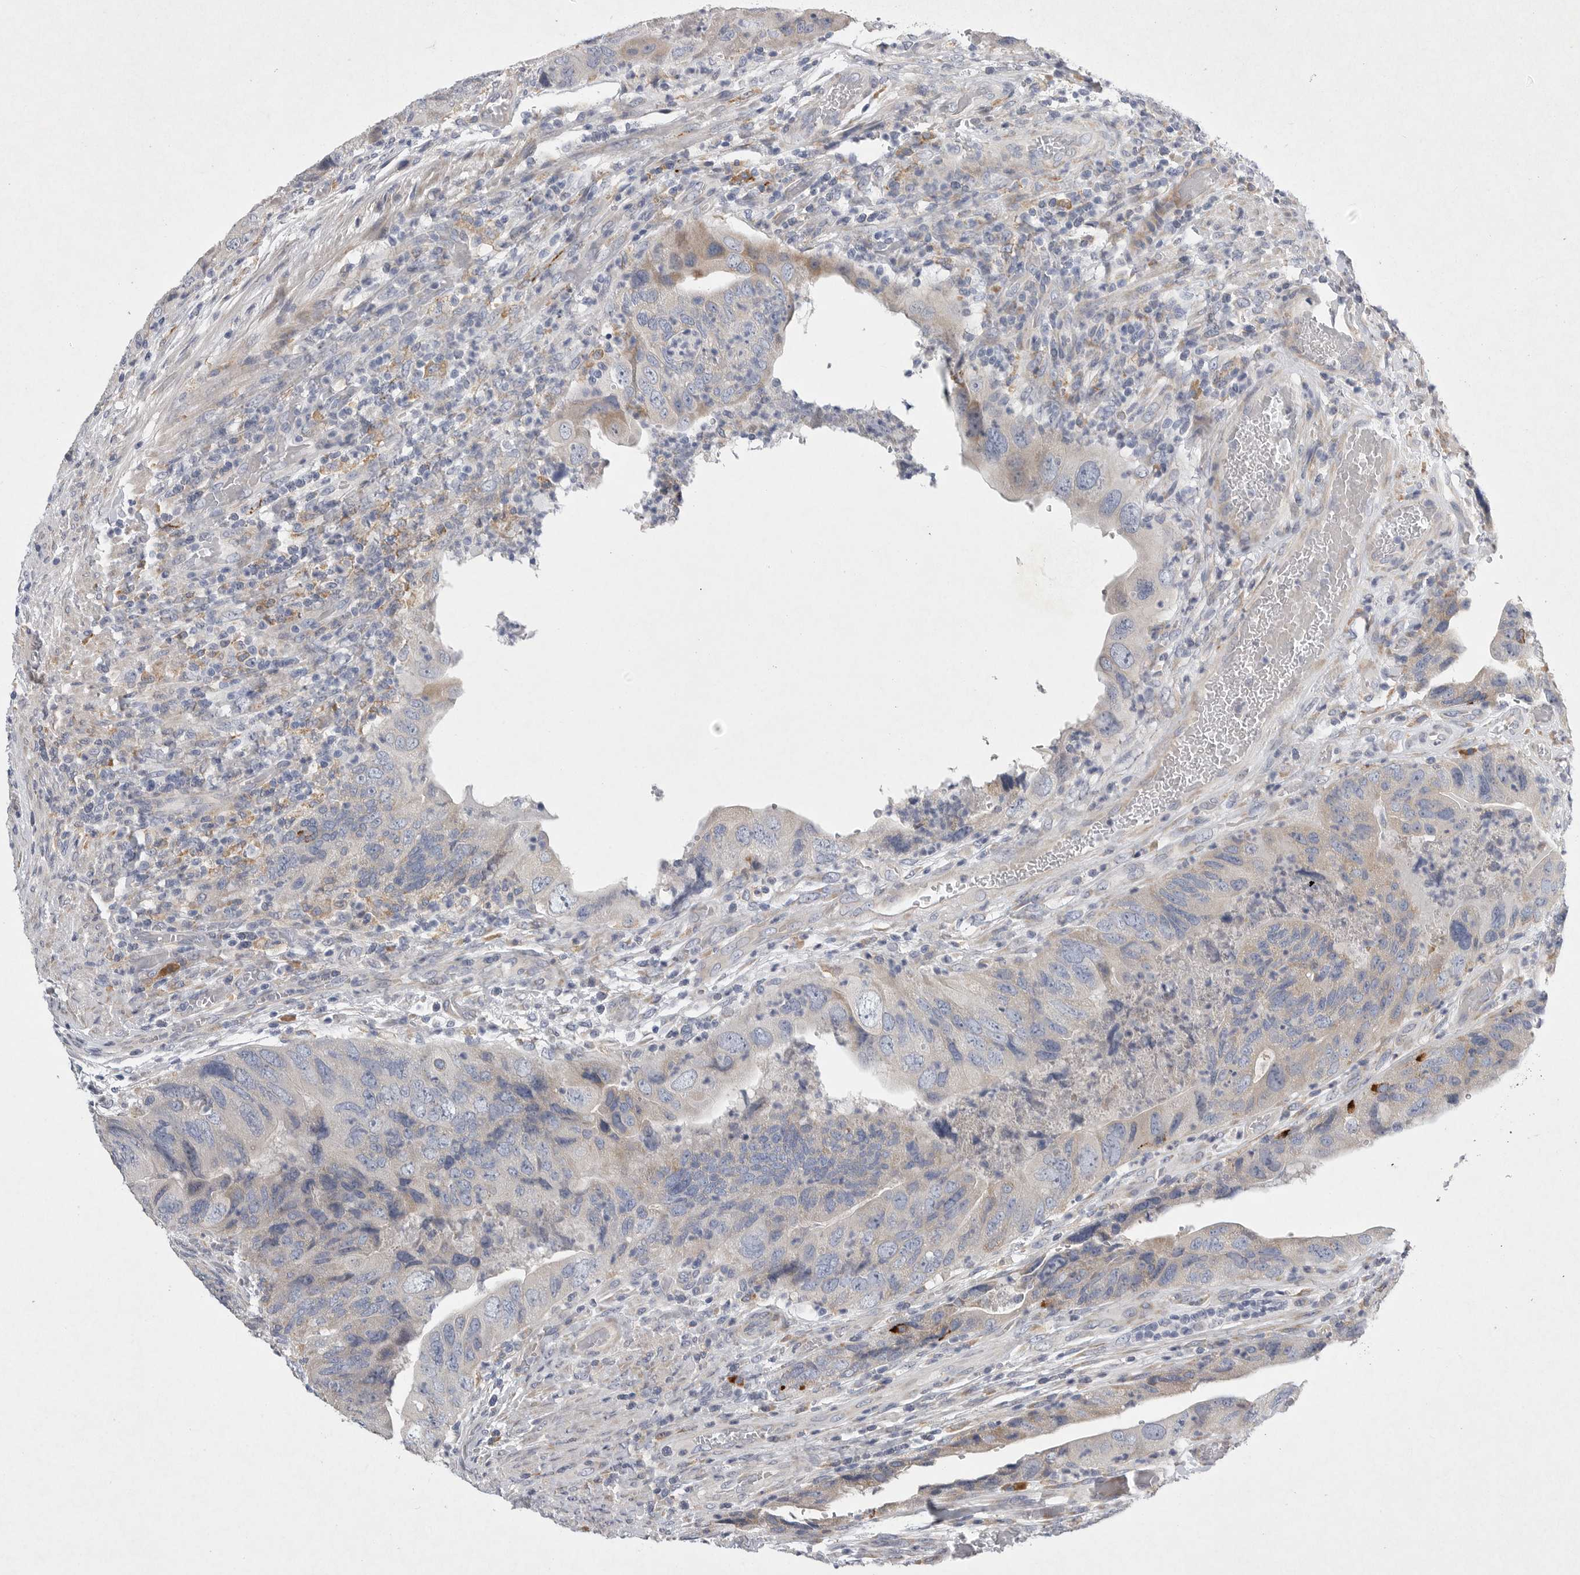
{"staining": {"intensity": "weak", "quantity": "<25%", "location": "cytoplasmic/membranous"}, "tissue": "colorectal cancer", "cell_type": "Tumor cells", "image_type": "cancer", "snomed": [{"axis": "morphology", "description": "Adenocarcinoma, NOS"}, {"axis": "topography", "description": "Rectum"}], "caption": "A photomicrograph of human adenocarcinoma (colorectal) is negative for staining in tumor cells.", "gene": "EDEM3", "patient": {"sex": "male", "age": 63}}